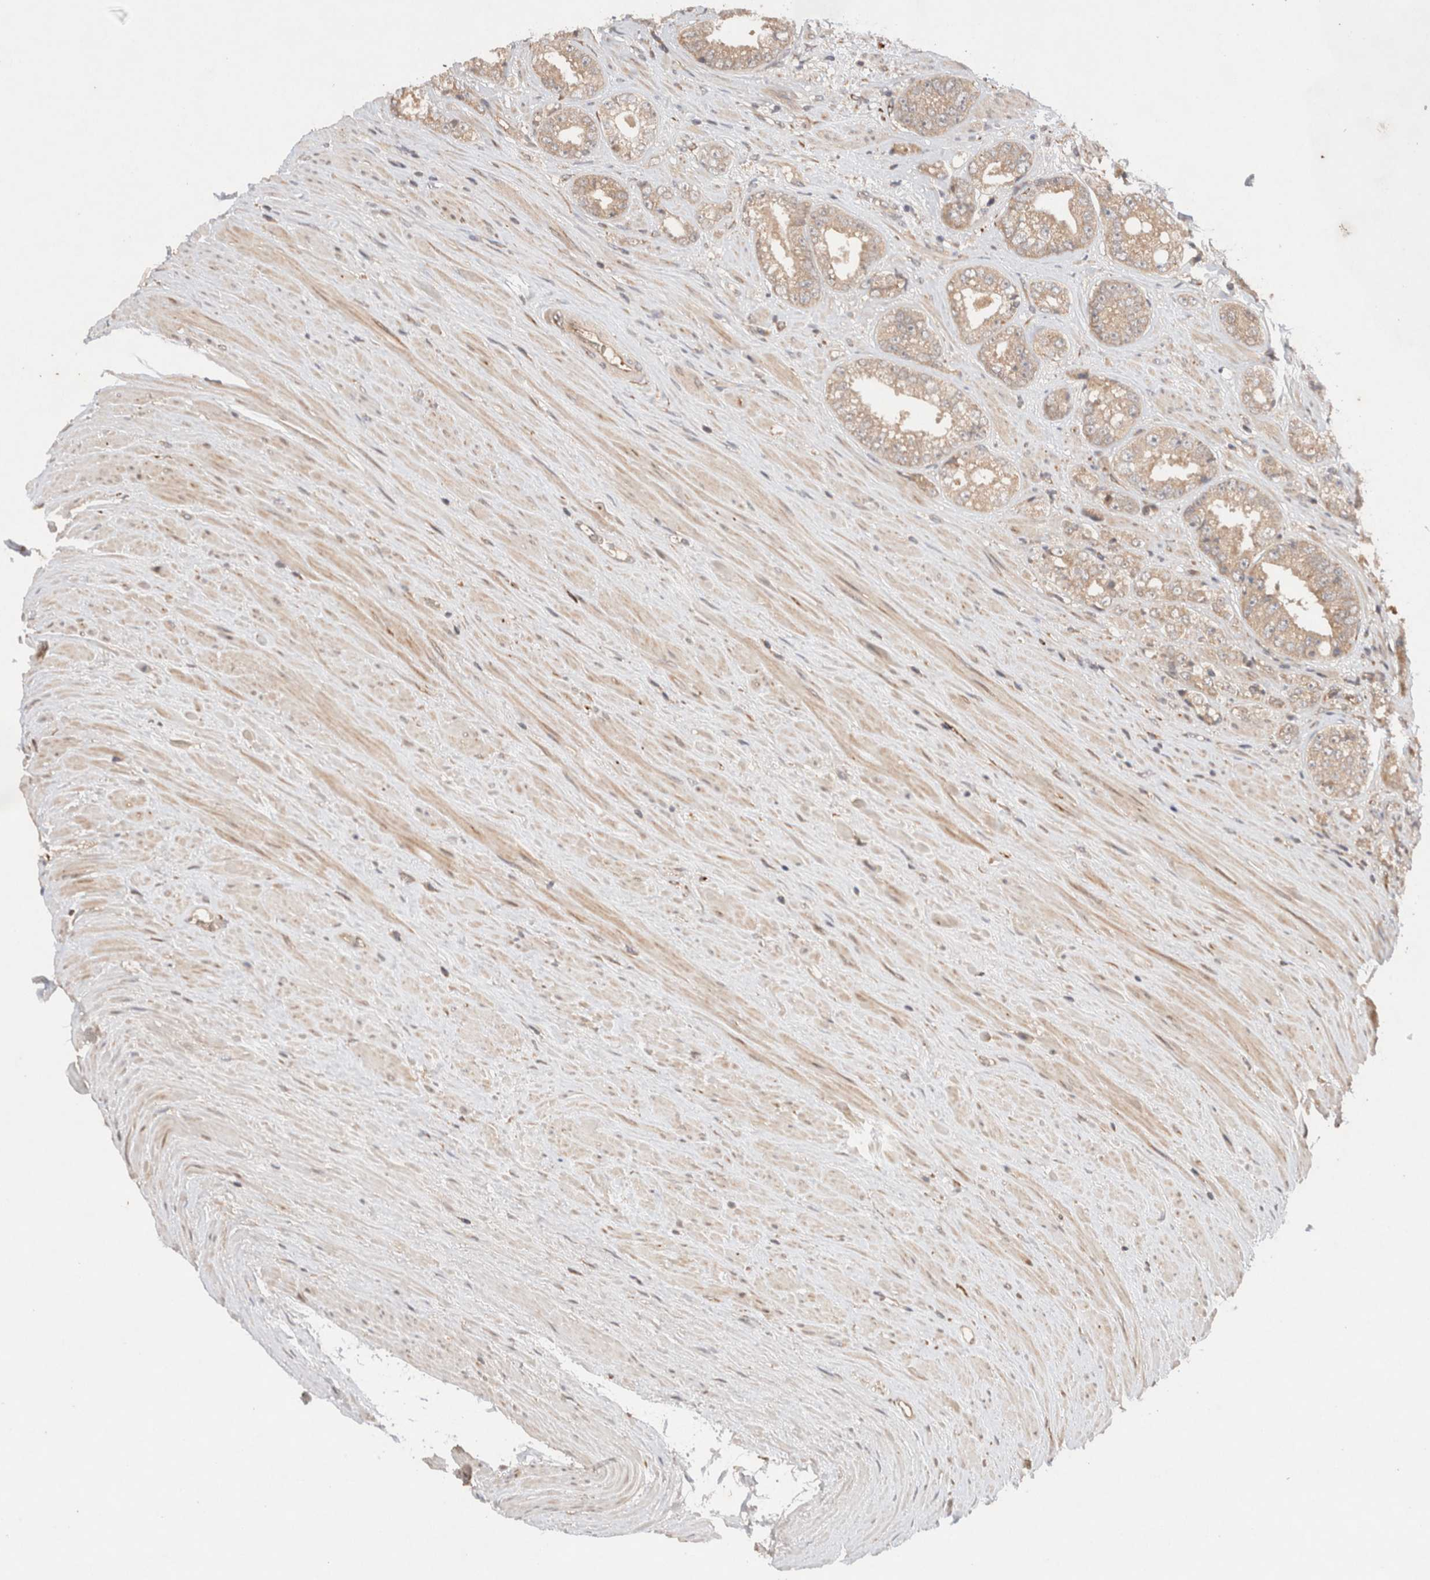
{"staining": {"intensity": "weak", "quantity": ">75%", "location": "cytoplasmic/membranous"}, "tissue": "prostate cancer", "cell_type": "Tumor cells", "image_type": "cancer", "snomed": [{"axis": "morphology", "description": "Adenocarcinoma, High grade"}, {"axis": "topography", "description": "Prostate"}], "caption": "DAB immunohistochemical staining of human prostate cancer (high-grade adenocarcinoma) shows weak cytoplasmic/membranous protein positivity in about >75% of tumor cells.", "gene": "KLHL20", "patient": {"sex": "male", "age": 61}}